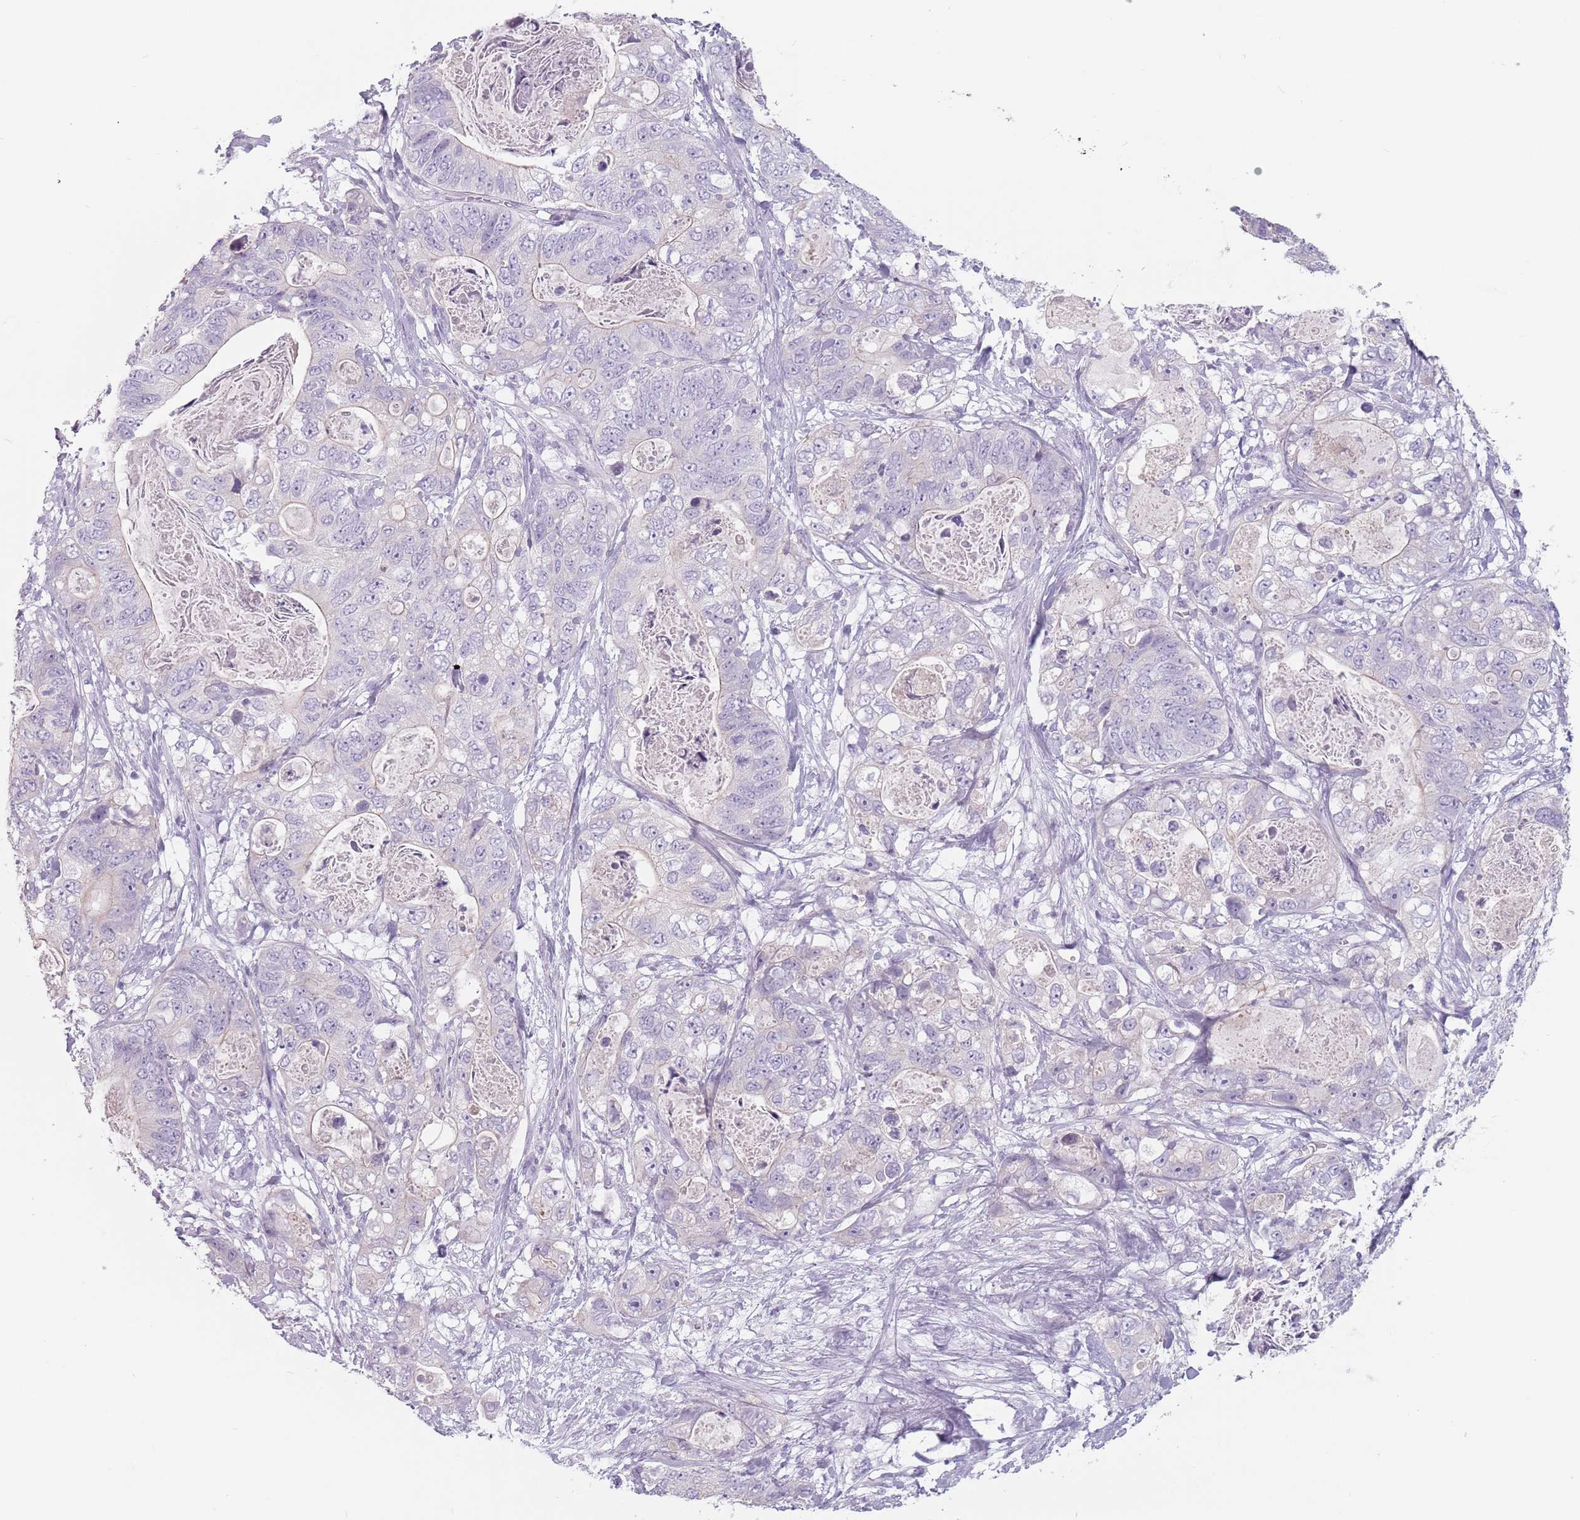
{"staining": {"intensity": "negative", "quantity": "none", "location": "none"}, "tissue": "stomach cancer", "cell_type": "Tumor cells", "image_type": "cancer", "snomed": [{"axis": "morphology", "description": "Normal tissue, NOS"}, {"axis": "morphology", "description": "Adenocarcinoma, NOS"}, {"axis": "topography", "description": "Stomach"}], "caption": "IHC of adenocarcinoma (stomach) displays no positivity in tumor cells.", "gene": "CEP19", "patient": {"sex": "female", "age": 89}}